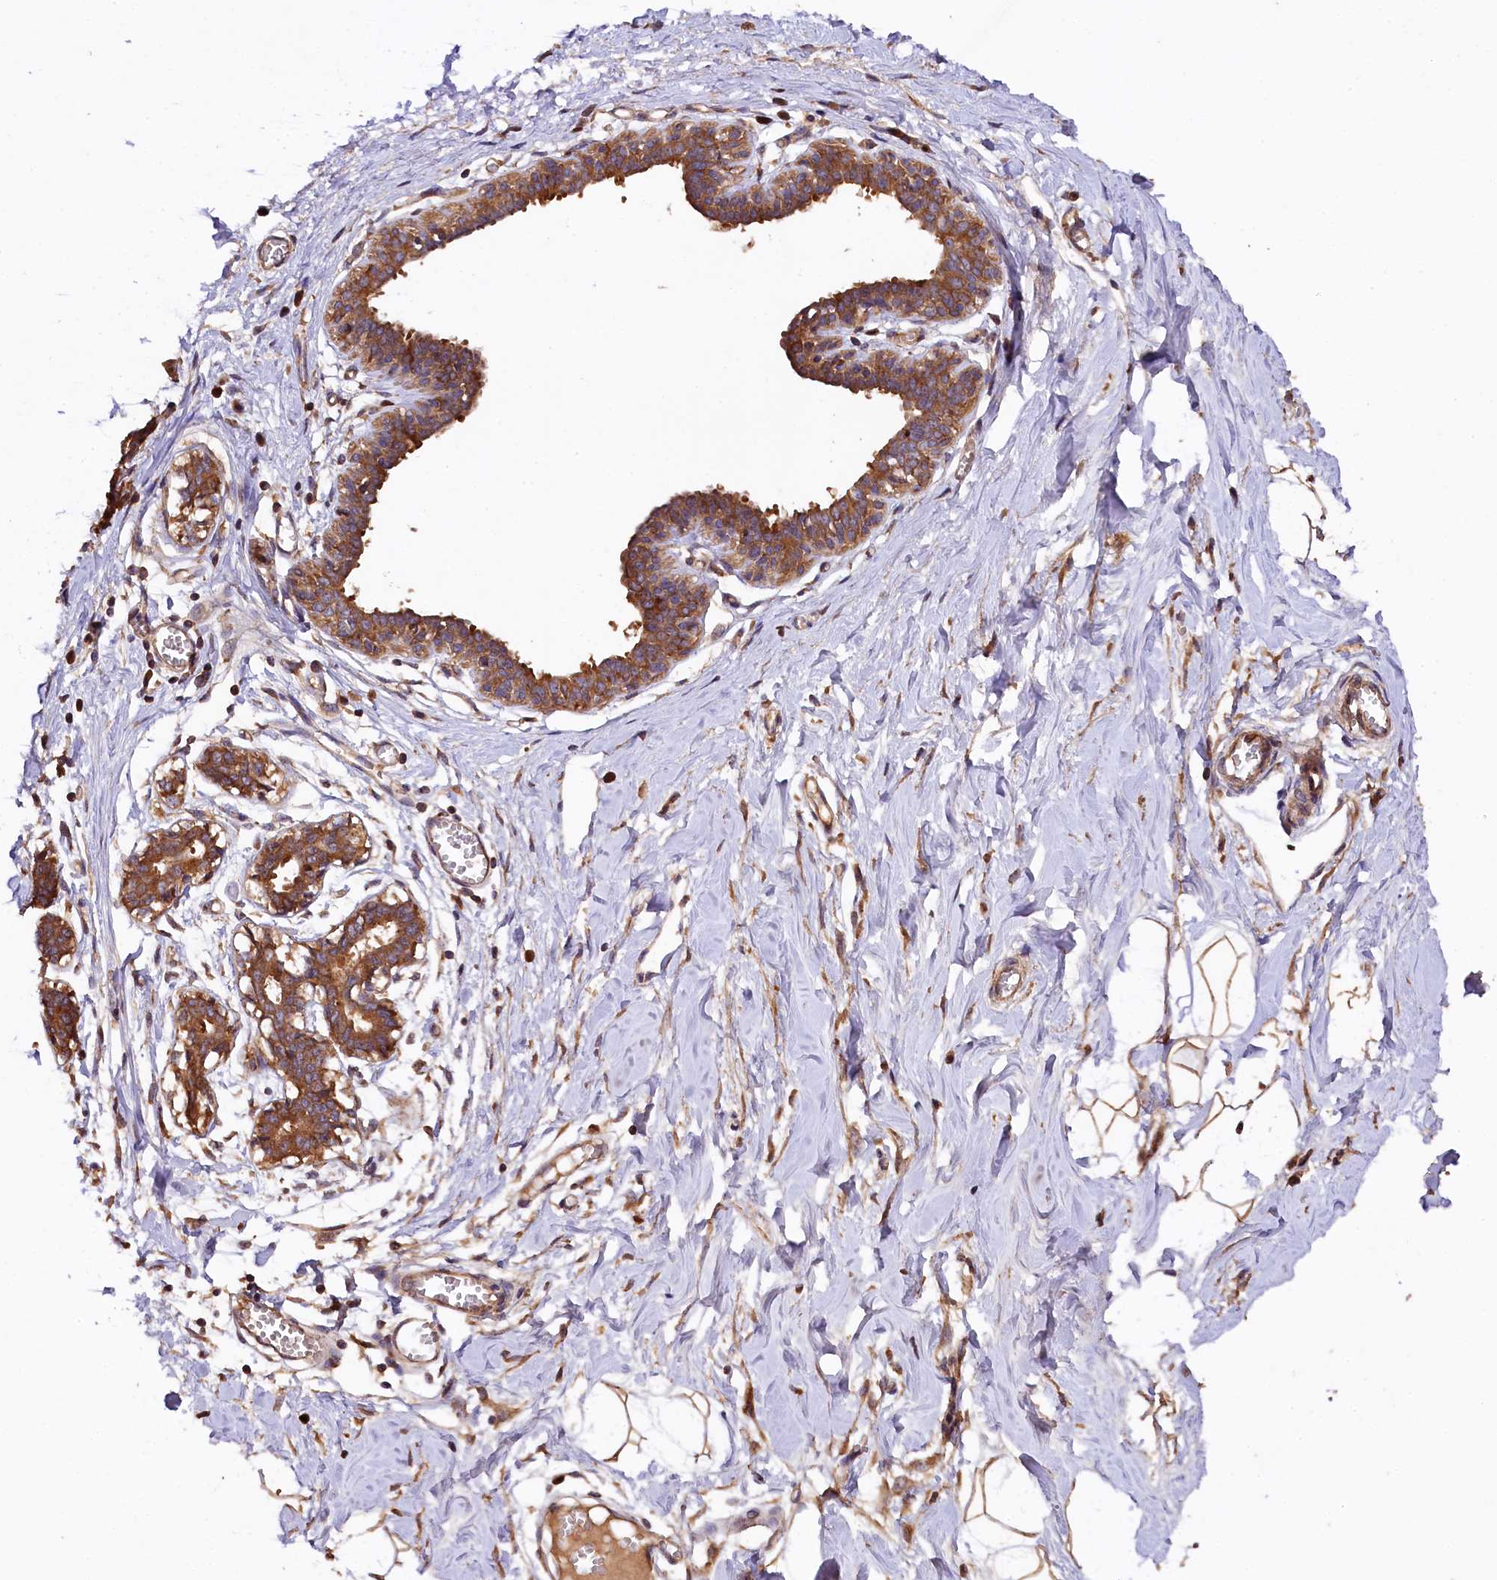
{"staining": {"intensity": "moderate", "quantity": ">75%", "location": "cytoplasmic/membranous"}, "tissue": "breast", "cell_type": "Adipocytes", "image_type": "normal", "snomed": [{"axis": "morphology", "description": "Normal tissue, NOS"}, {"axis": "topography", "description": "Breast"}], "caption": "High-power microscopy captured an IHC histopathology image of benign breast, revealing moderate cytoplasmic/membranous staining in approximately >75% of adipocytes. The protein of interest is stained brown, and the nuclei are stained in blue (DAB (3,3'-diaminobenzidine) IHC with brightfield microscopy, high magnification).", "gene": "KLC2", "patient": {"sex": "female", "age": 27}}